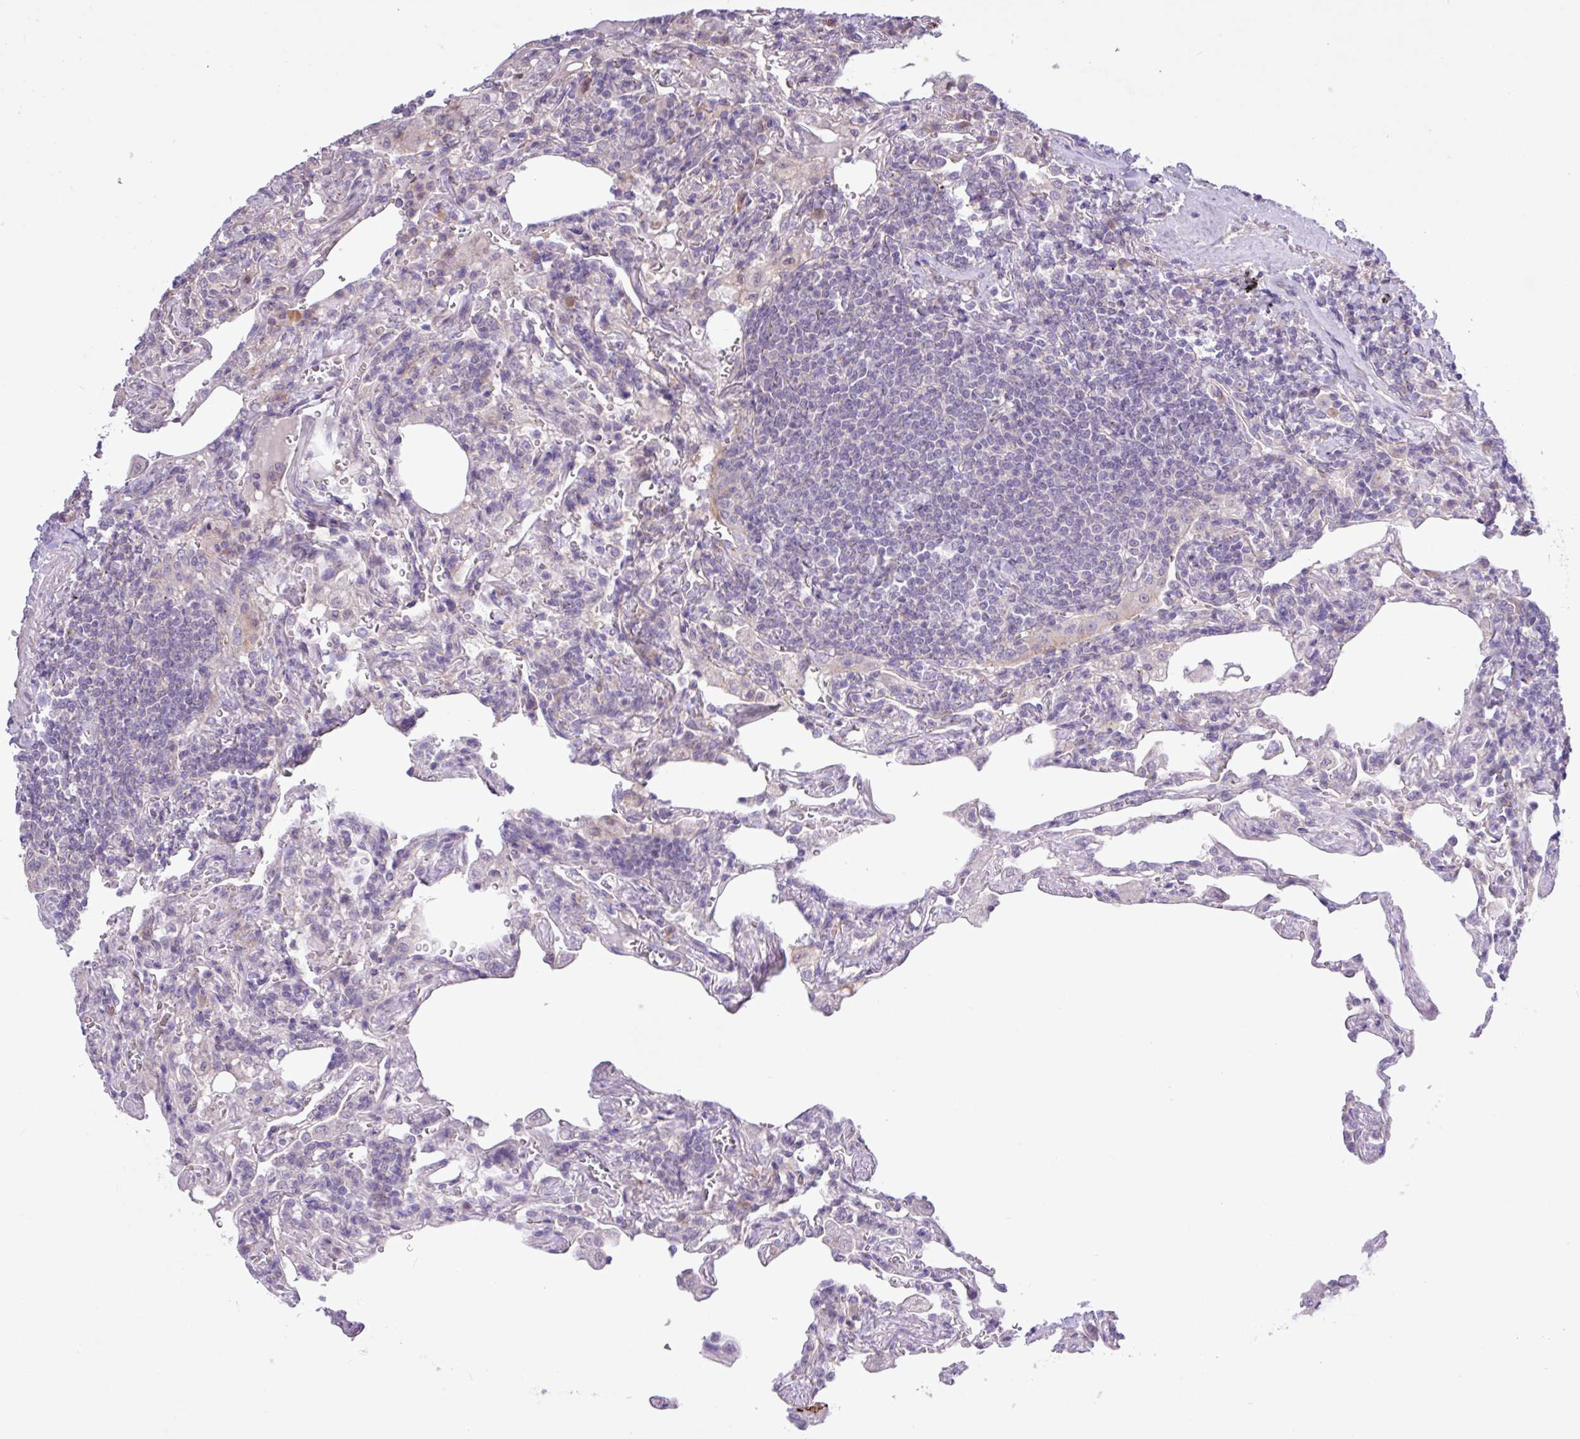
{"staining": {"intensity": "negative", "quantity": "none", "location": "none"}, "tissue": "lymphoma", "cell_type": "Tumor cells", "image_type": "cancer", "snomed": [{"axis": "morphology", "description": "Malignant lymphoma, non-Hodgkin's type, Low grade"}, {"axis": "topography", "description": "Lung"}], "caption": "Tumor cells show no significant protein positivity in malignant lymphoma, non-Hodgkin's type (low-grade).", "gene": "SPINK8", "patient": {"sex": "female", "age": 71}}